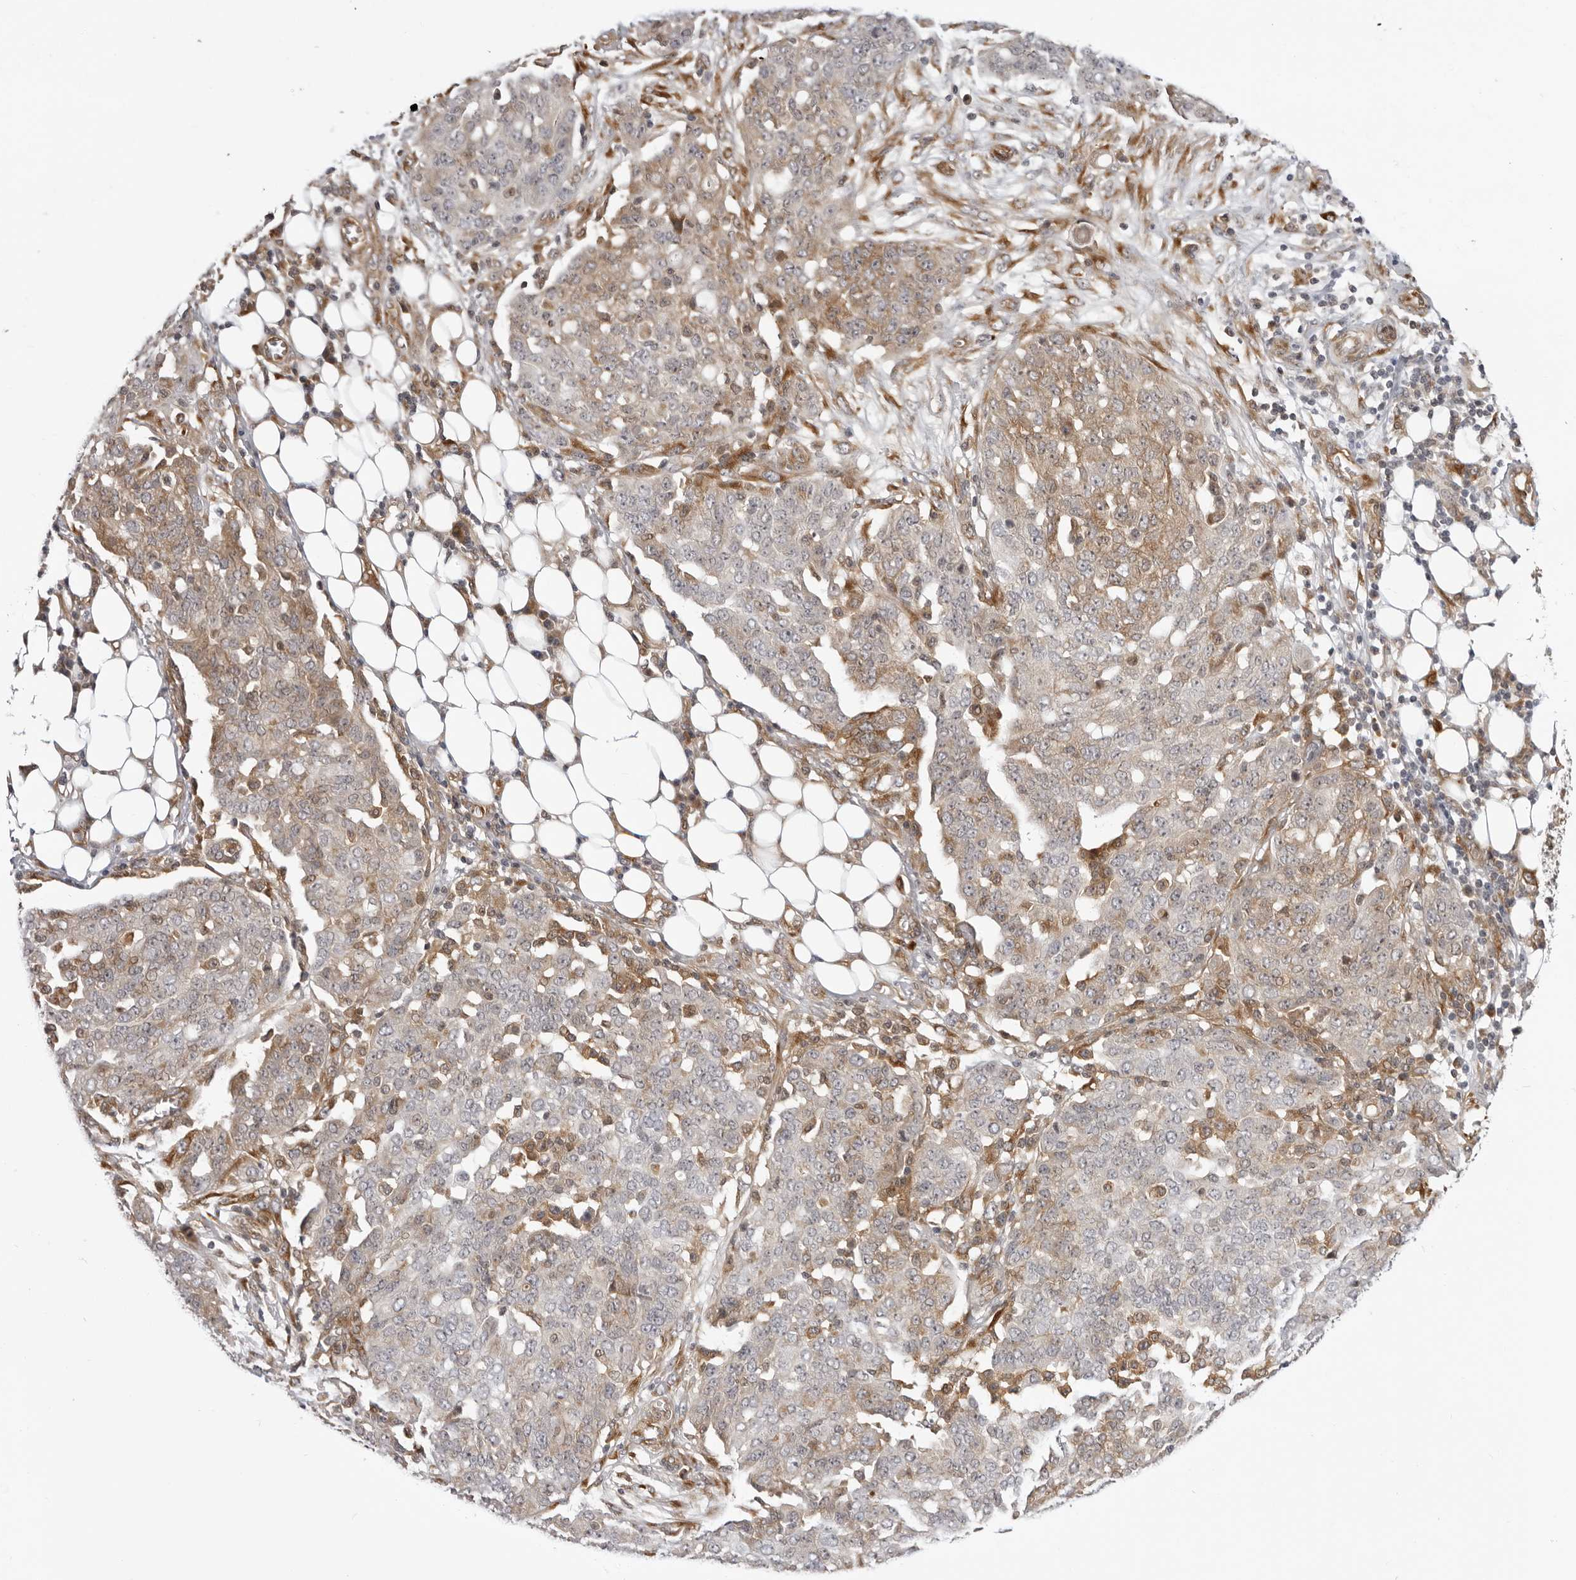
{"staining": {"intensity": "moderate", "quantity": "25%-75%", "location": "cytoplasmic/membranous"}, "tissue": "ovarian cancer", "cell_type": "Tumor cells", "image_type": "cancer", "snomed": [{"axis": "morphology", "description": "Cystadenocarcinoma, serous, NOS"}, {"axis": "topography", "description": "Soft tissue"}, {"axis": "topography", "description": "Ovary"}], "caption": "The immunohistochemical stain highlights moderate cytoplasmic/membranous expression in tumor cells of serous cystadenocarcinoma (ovarian) tissue.", "gene": "SRGAP2", "patient": {"sex": "female", "age": 57}}